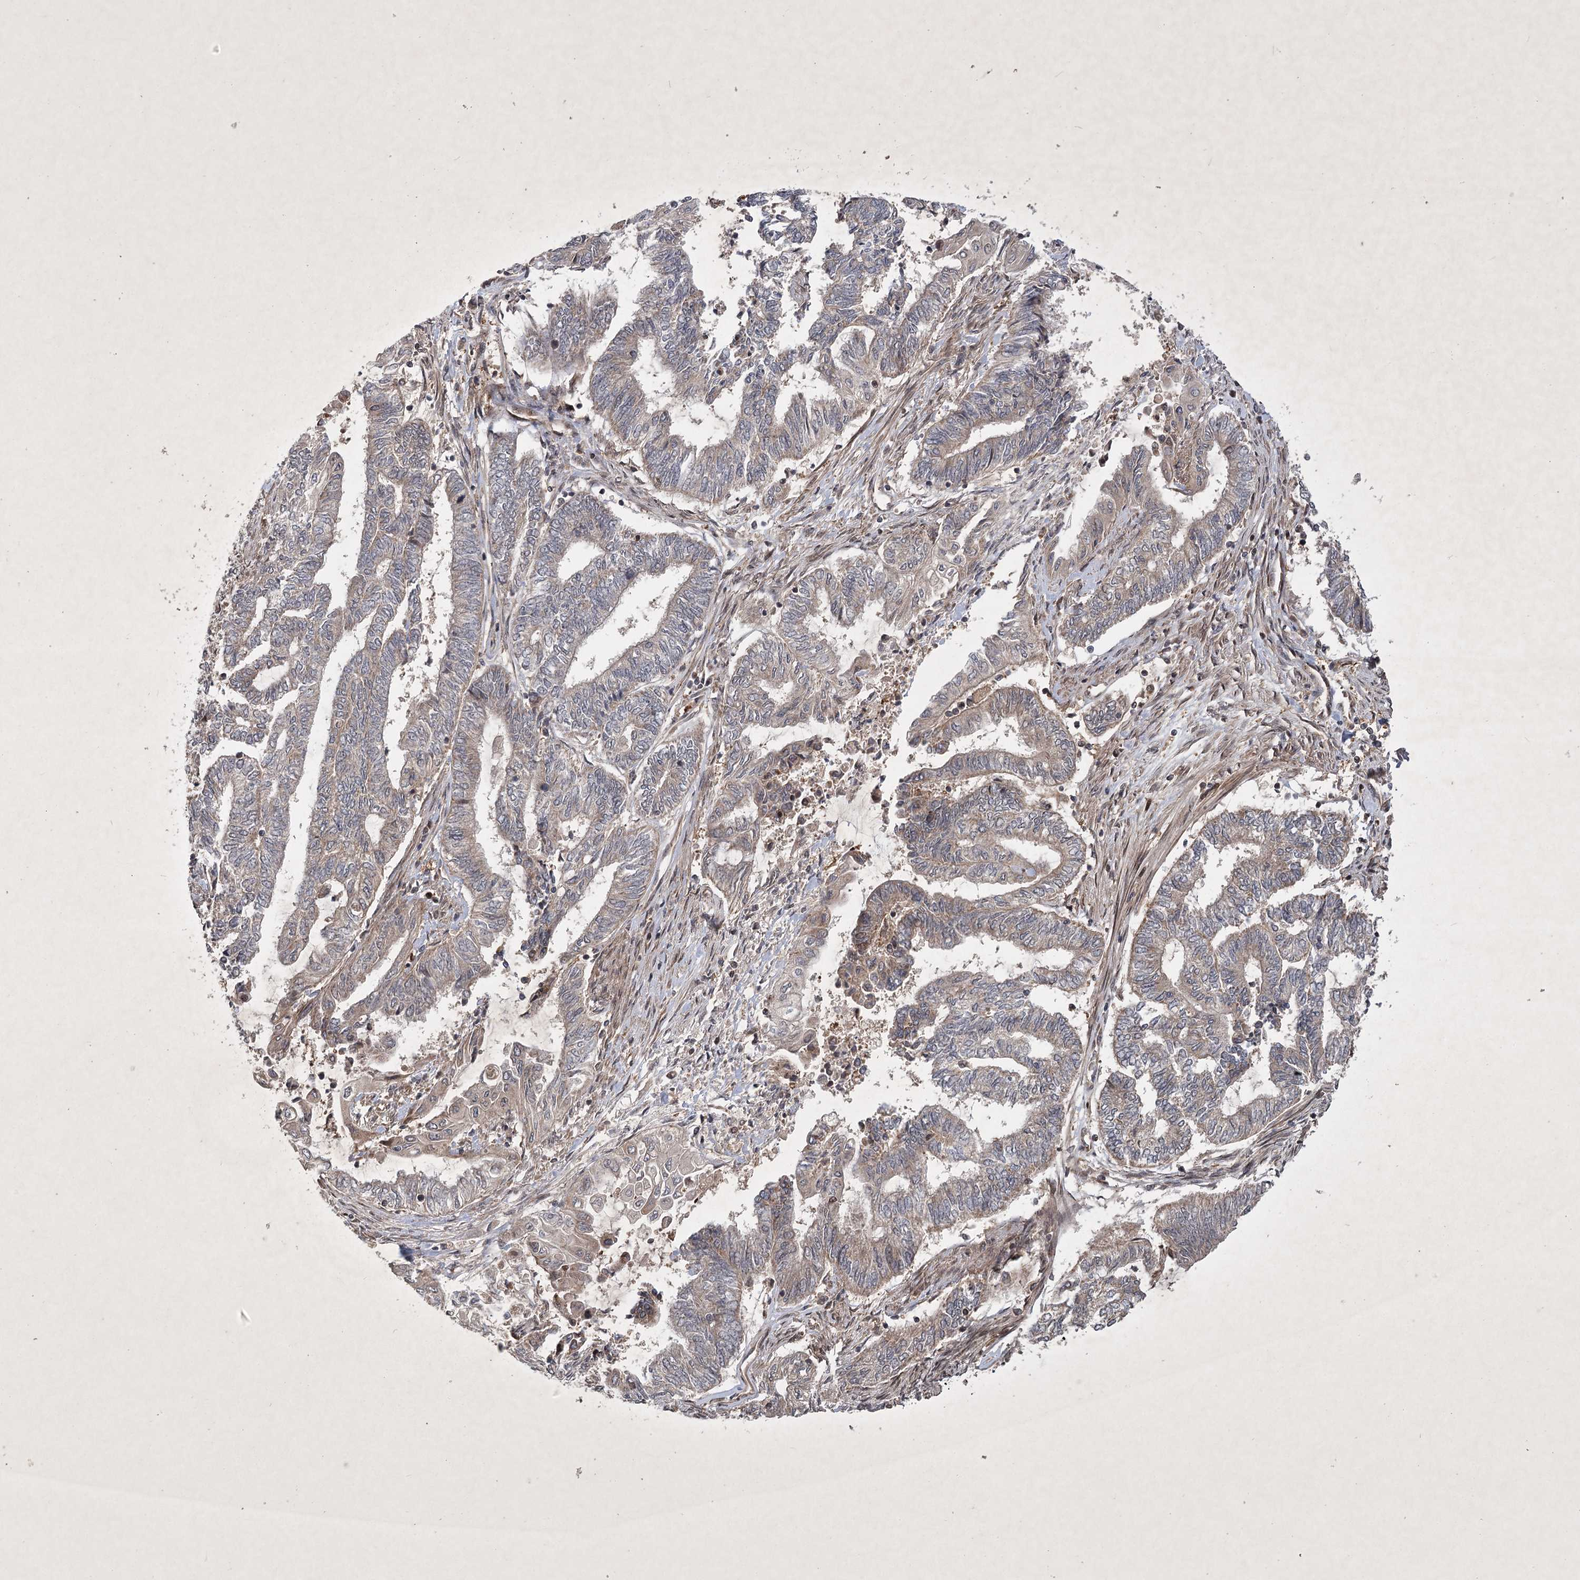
{"staining": {"intensity": "weak", "quantity": "25%-75%", "location": "cytoplasmic/membranous"}, "tissue": "endometrial cancer", "cell_type": "Tumor cells", "image_type": "cancer", "snomed": [{"axis": "morphology", "description": "Adenocarcinoma, NOS"}, {"axis": "topography", "description": "Uterus"}, {"axis": "topography", "description": "Endometrium"}], "caption": "IHC histopathology image of human endometrial adenocarcinoma stained for a protein (brown), which exhibits low levels of weak cytoplasmic/membranous staining in about 25%-75% of tumor cells.", "gene": "INSIG2", "patient": {"sex": "female", "age": 70}}